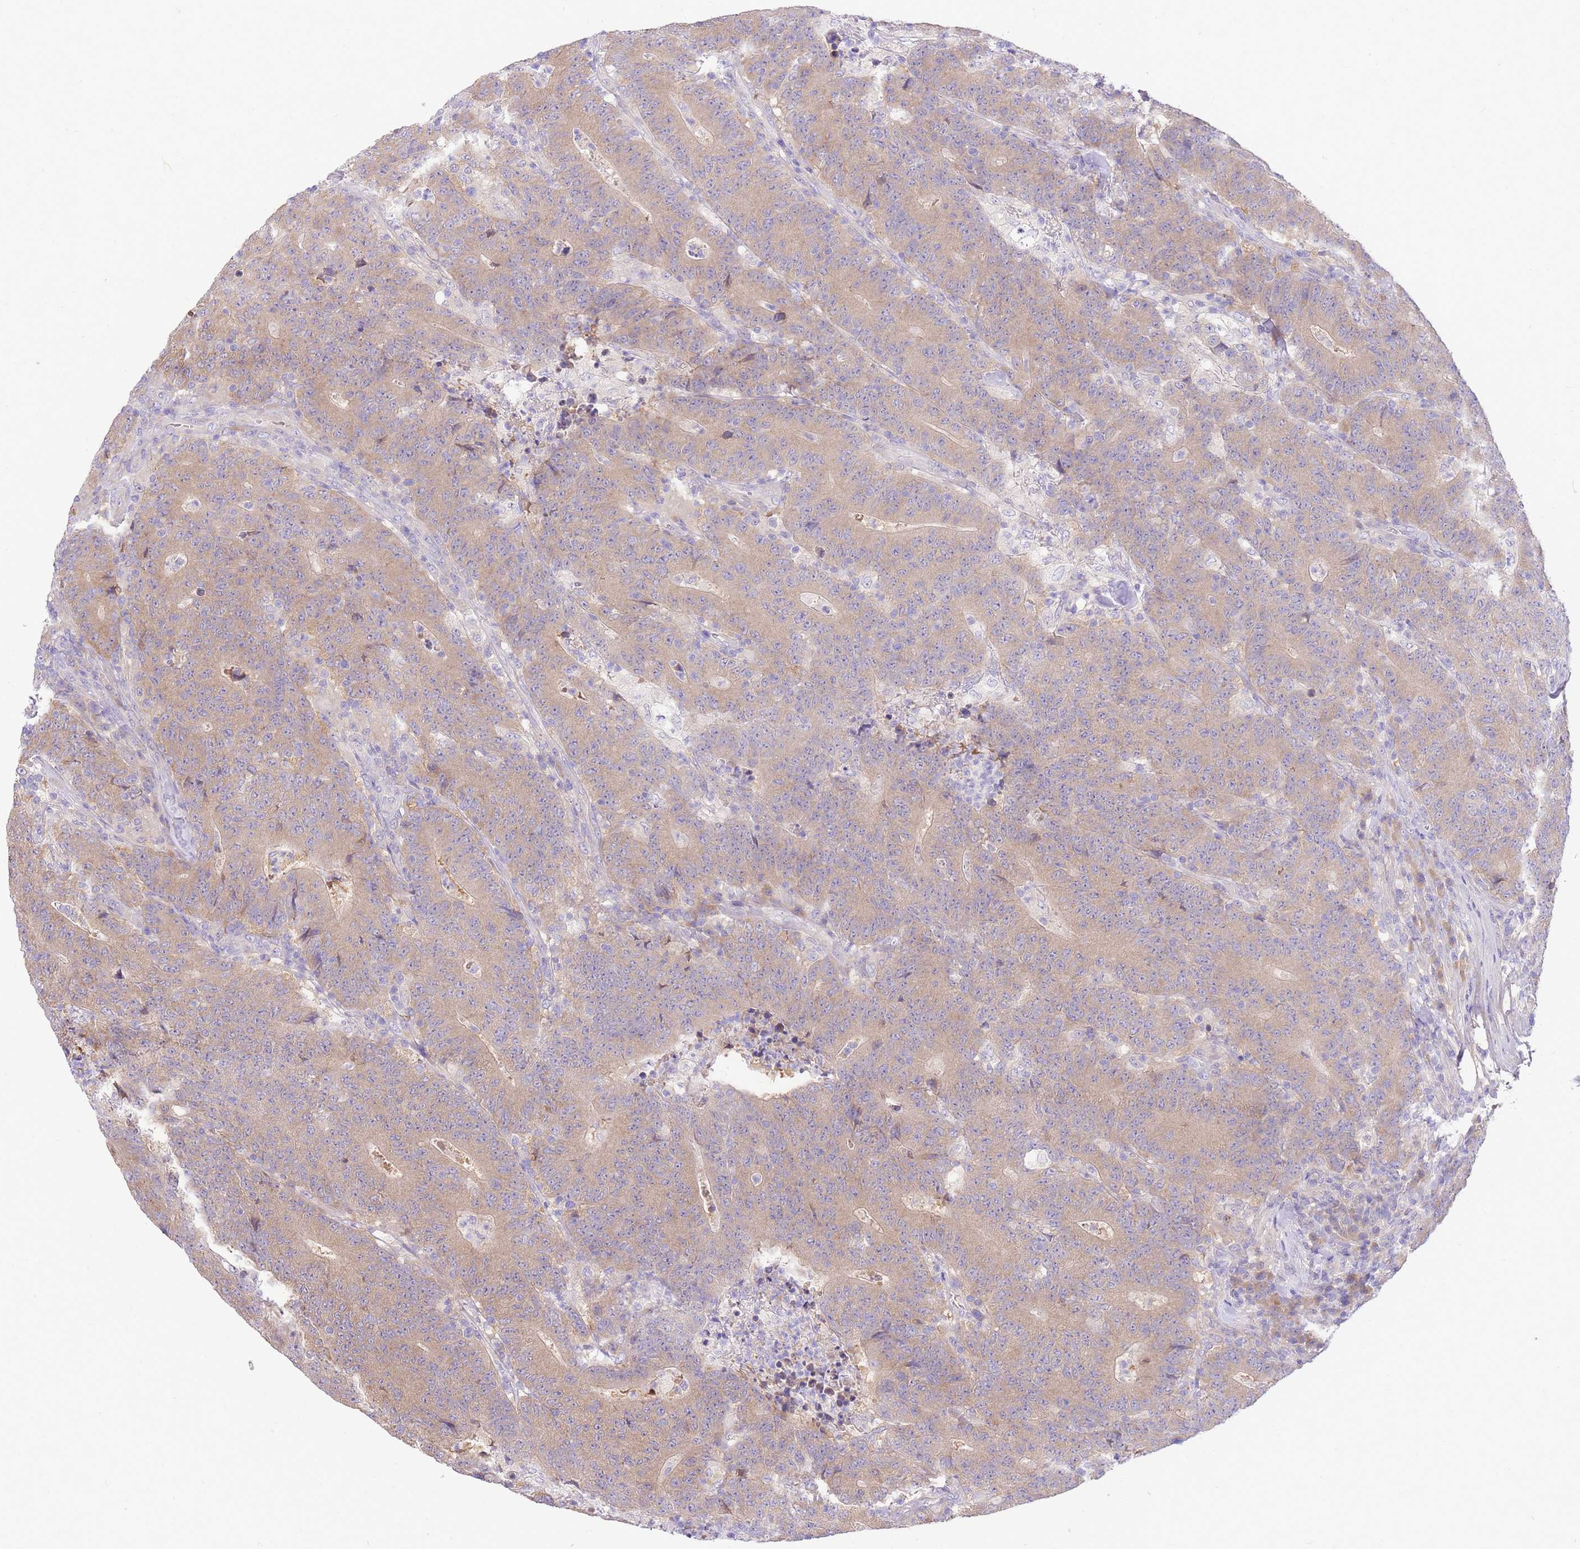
{"staining": {"intensity": "weak", "quantity": ">75%", "location": "cytoplasmic/membranous"}, "tissue": "colorectal cancer", "cell_type": "Tumor cells", "image_type": "cancer", "snomed": [{"axis": "morphology", "description": "Adenocarcinoma, NOS"}, {"axis": "topography", "description": "Colon"}], "caption": "Immunohistochemical staining of human colorectal cancer exhibits low levels of weak cytoplasmic/membranous staining in about >75% of tumor cells.", "gene": "LIPH", "patient": {"sex": "female", "age": 75}}